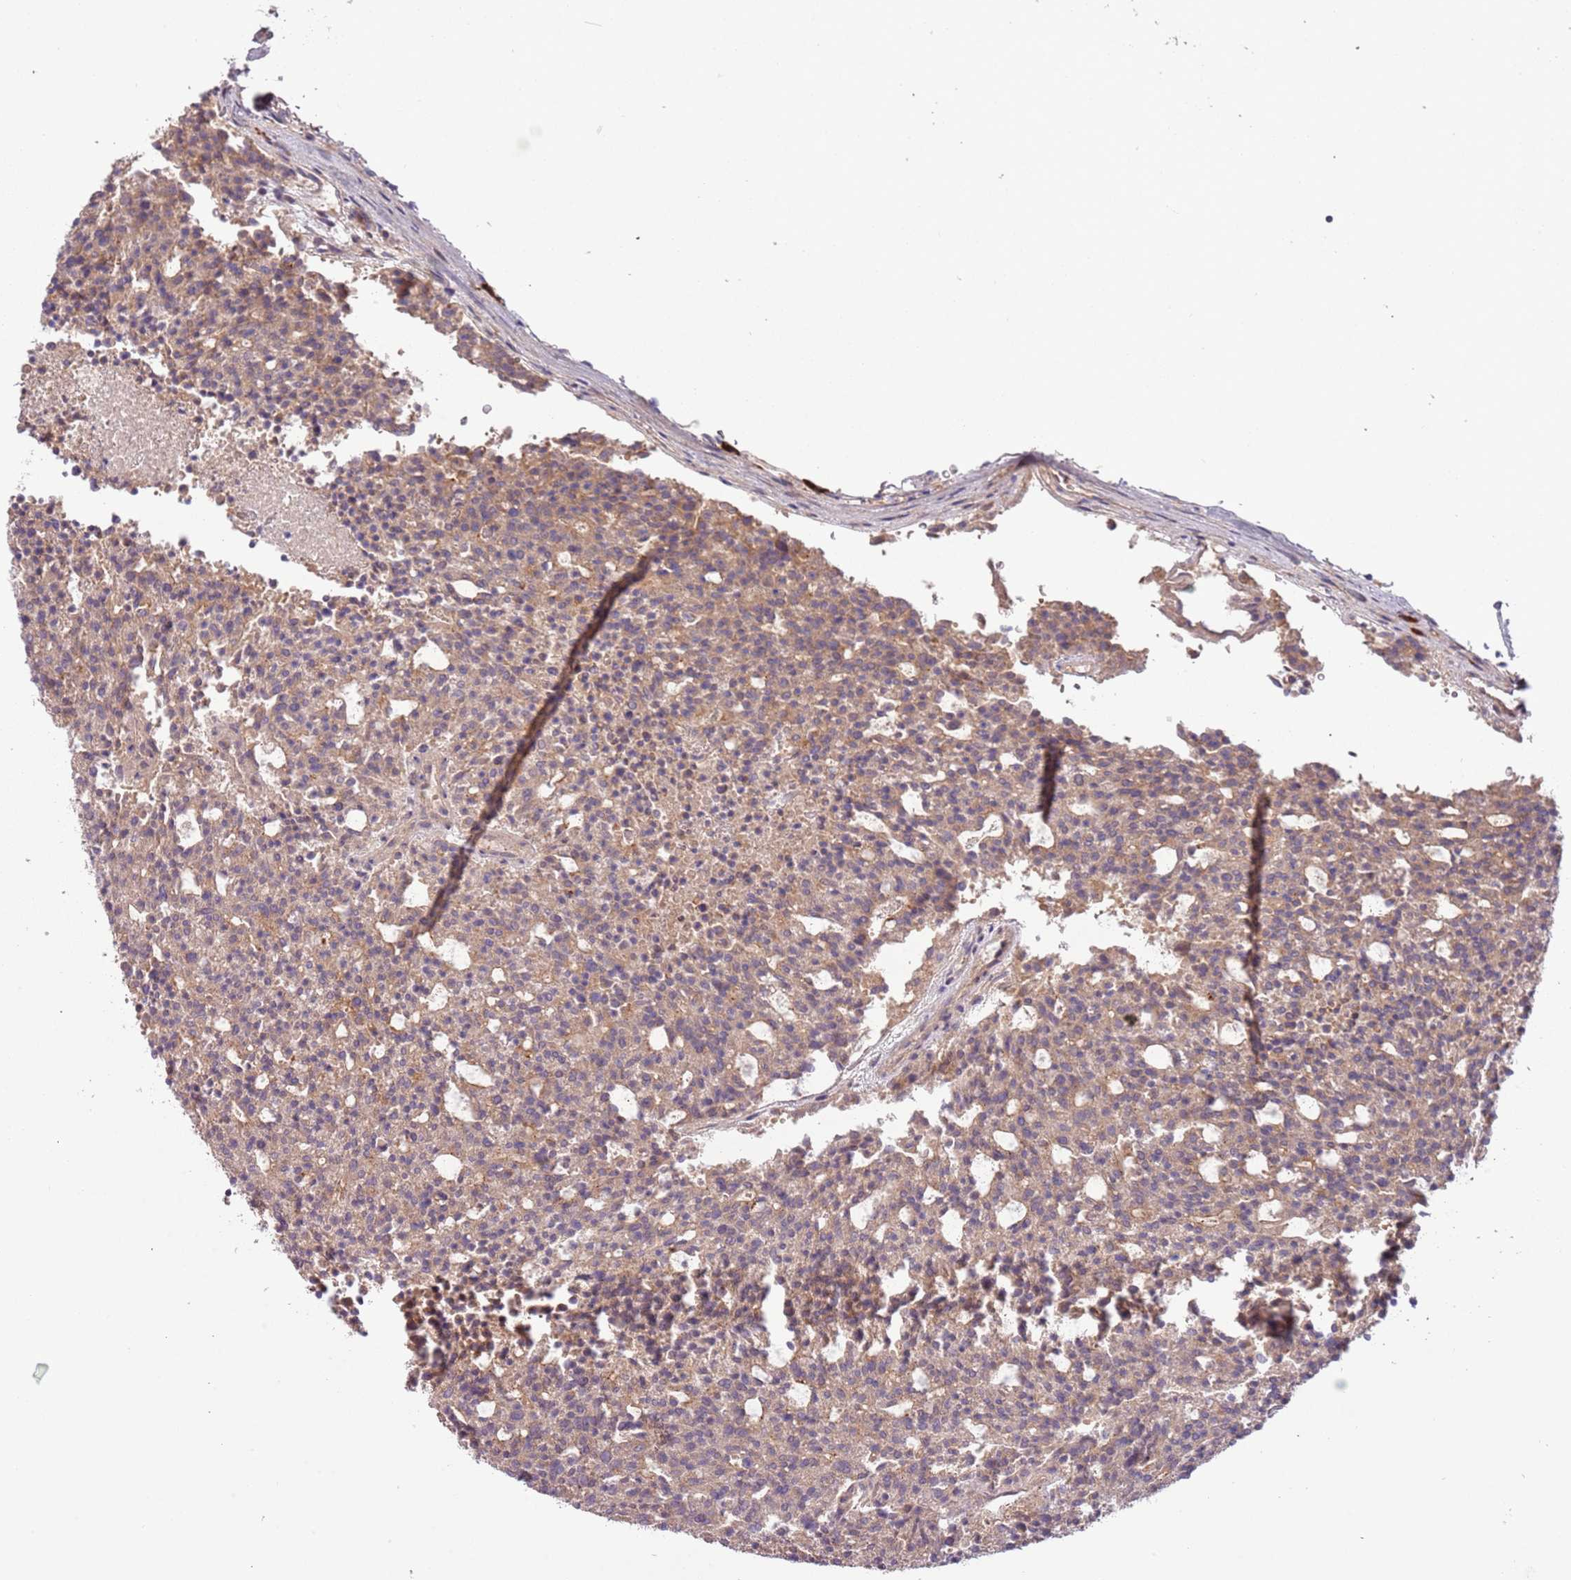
{"staining": {"intensity": "weak", "quantity": ">75%", "location": "cytoplasmic/membranous"}, "tissue": "carcinoid", "cell_type": "Tumor cells", "image_type": "cancer", "snomed": [{"axis": "morphology", "description": "Carcinoid, malignant, NOS"}, {"axis": "topography", "description": "Pancreas"}], "caption": "Carcinoid tissue shows weak cytoplasmic/membranous positivity in about >75% of tumor cells, visualized by immunohistochemistry.", "gene": "RNF128", "patient": {"sex": "female", "age": 54}}